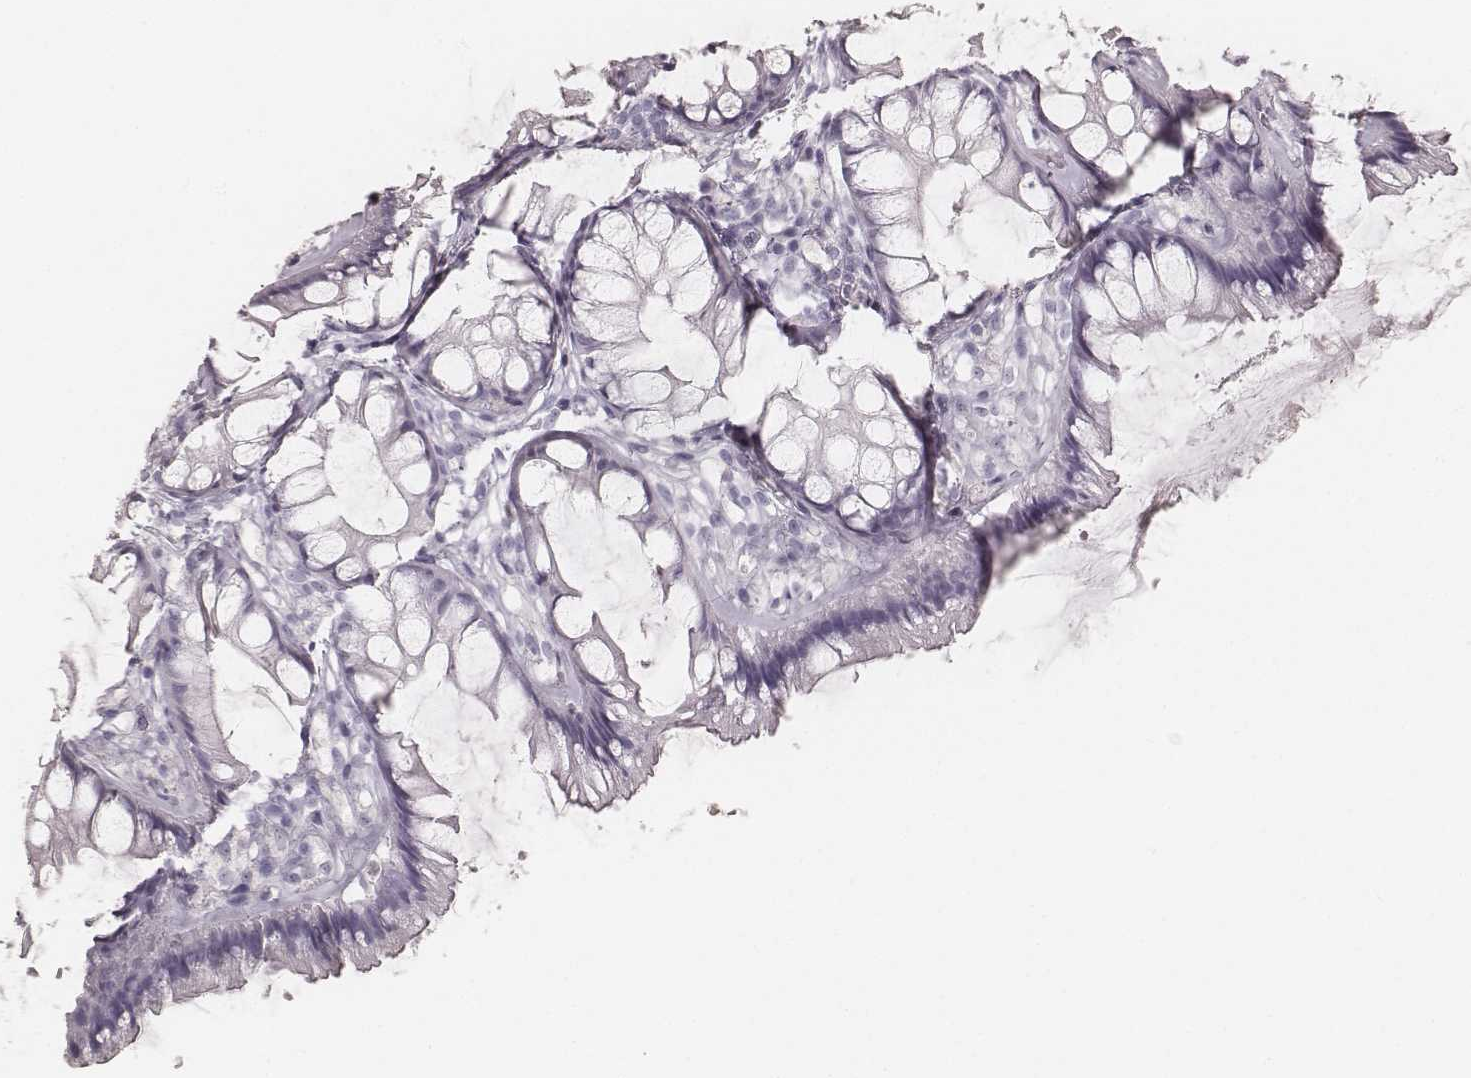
{"staining": {"intensity": "negative", "quantity": "none", "location": "none"}, "tissue": "rectum", "cell_type": "Glandular cells", "image_type": "normal", "snomed": [{"axis": "morphology", "description": "Normal tissue, NOS"}, {"axis": "topography", "description": "Rectum"}], "caption": "Benign rectum was stained to show a protein in brown. There is no significant positivity in glandular cells.", "gene": "KRT34", "patient": {"sex": "female", "age": 62}}